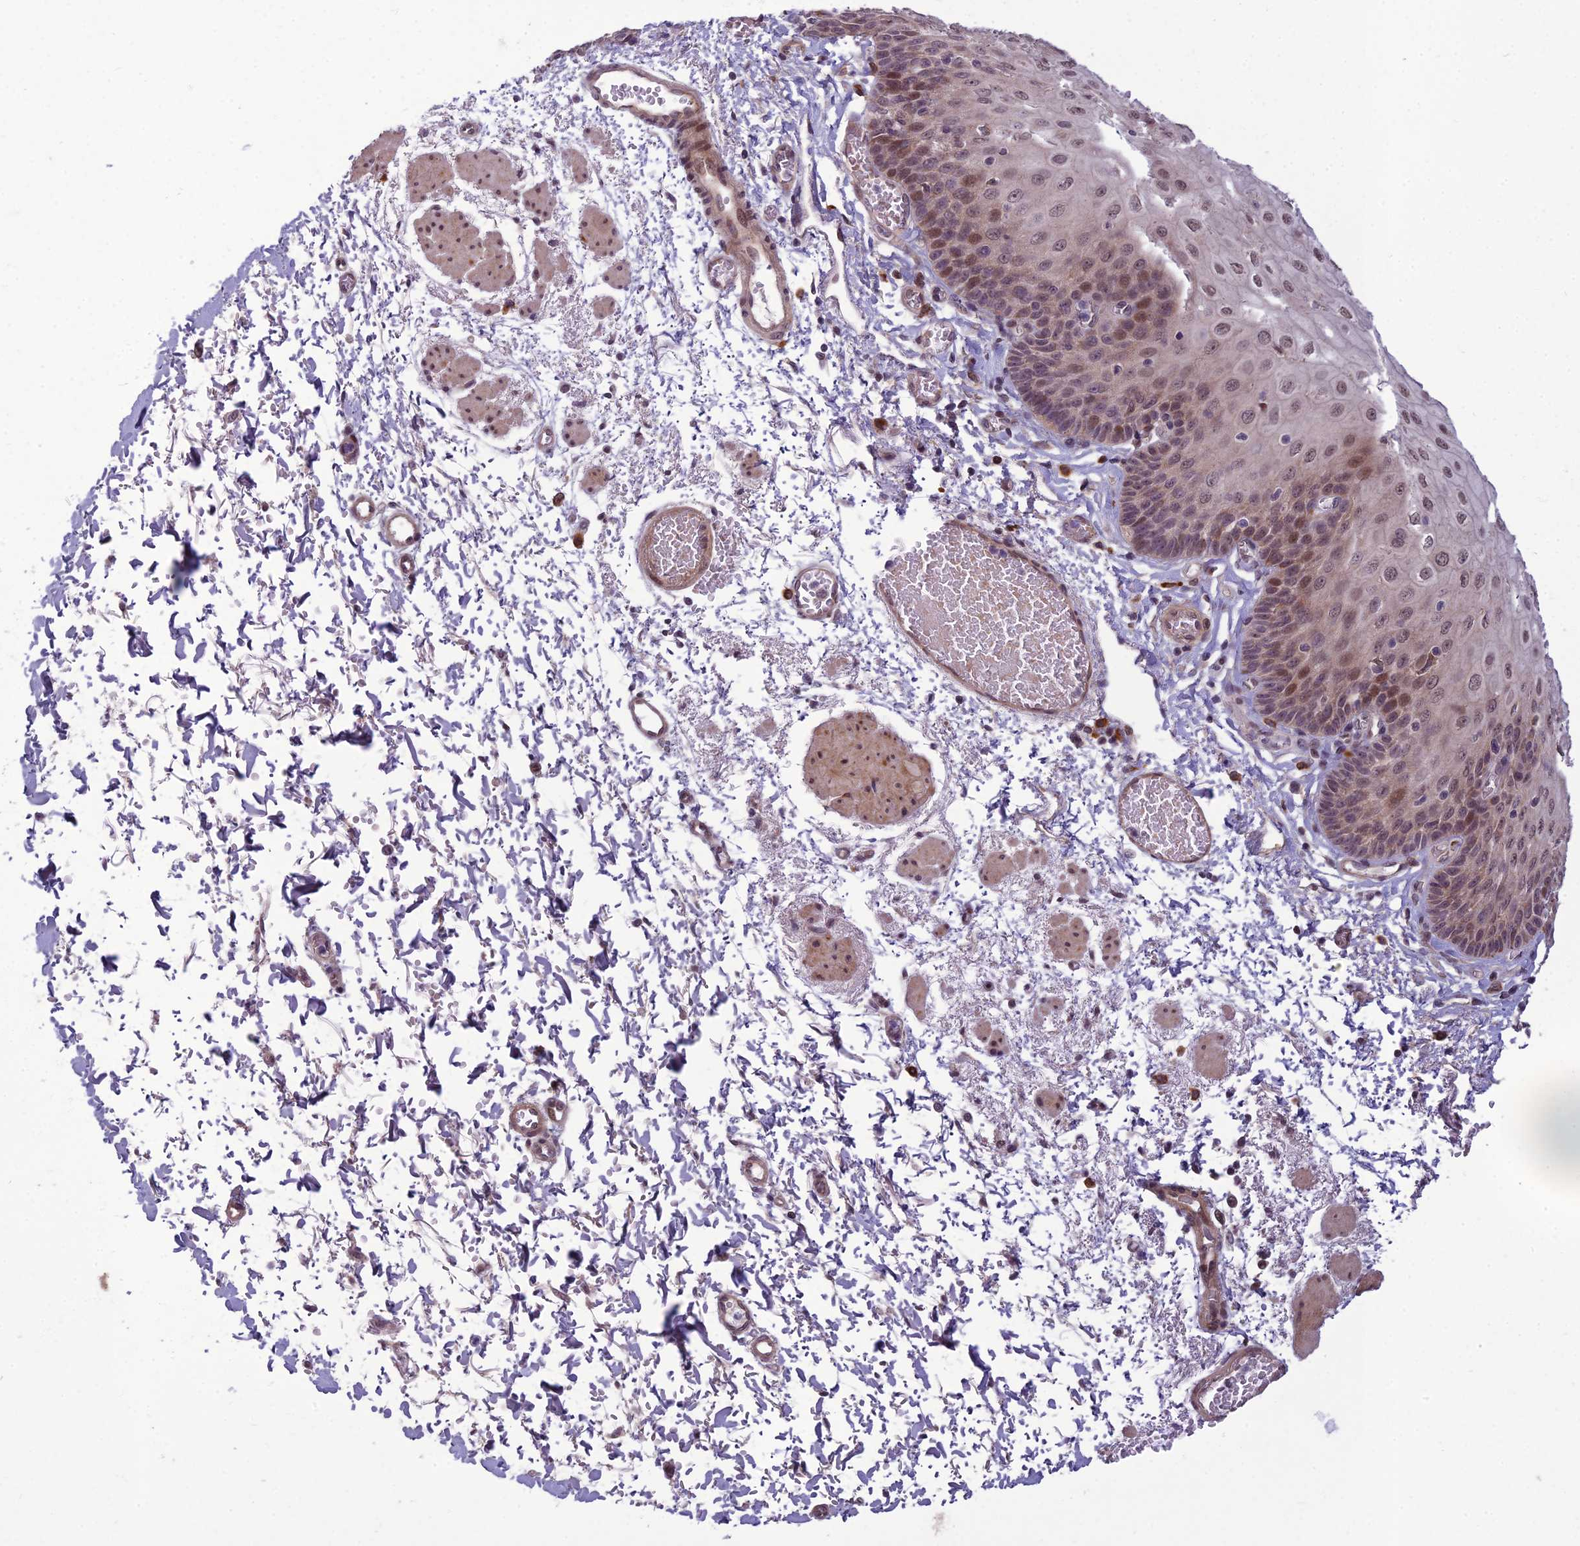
{"staining": {"intensity": "moderate", "quantity": "25%-75%", "location": "cytoplasmic/membranous,nuclear"}, "tissue": "esophagus", "cell_type": "Squamous epithelial cells", "image_type": "normal", "snomed": [{"axis": "morphology", "description": "Normal tissue, NOS"}, {"axis": "topography", "description": "Esophagus"}], "caption": "IHC of benign human esophagus demonstrates medium levels of moderate cytoplasmic/membranous,nuclear positivity in approximately 25%-75% of squamous epithelial cells. The protein is shown in brown color, while the nuclei are stained blue.", "gene": "FBRS", "patient": {"sex": "male", "age": 81}}